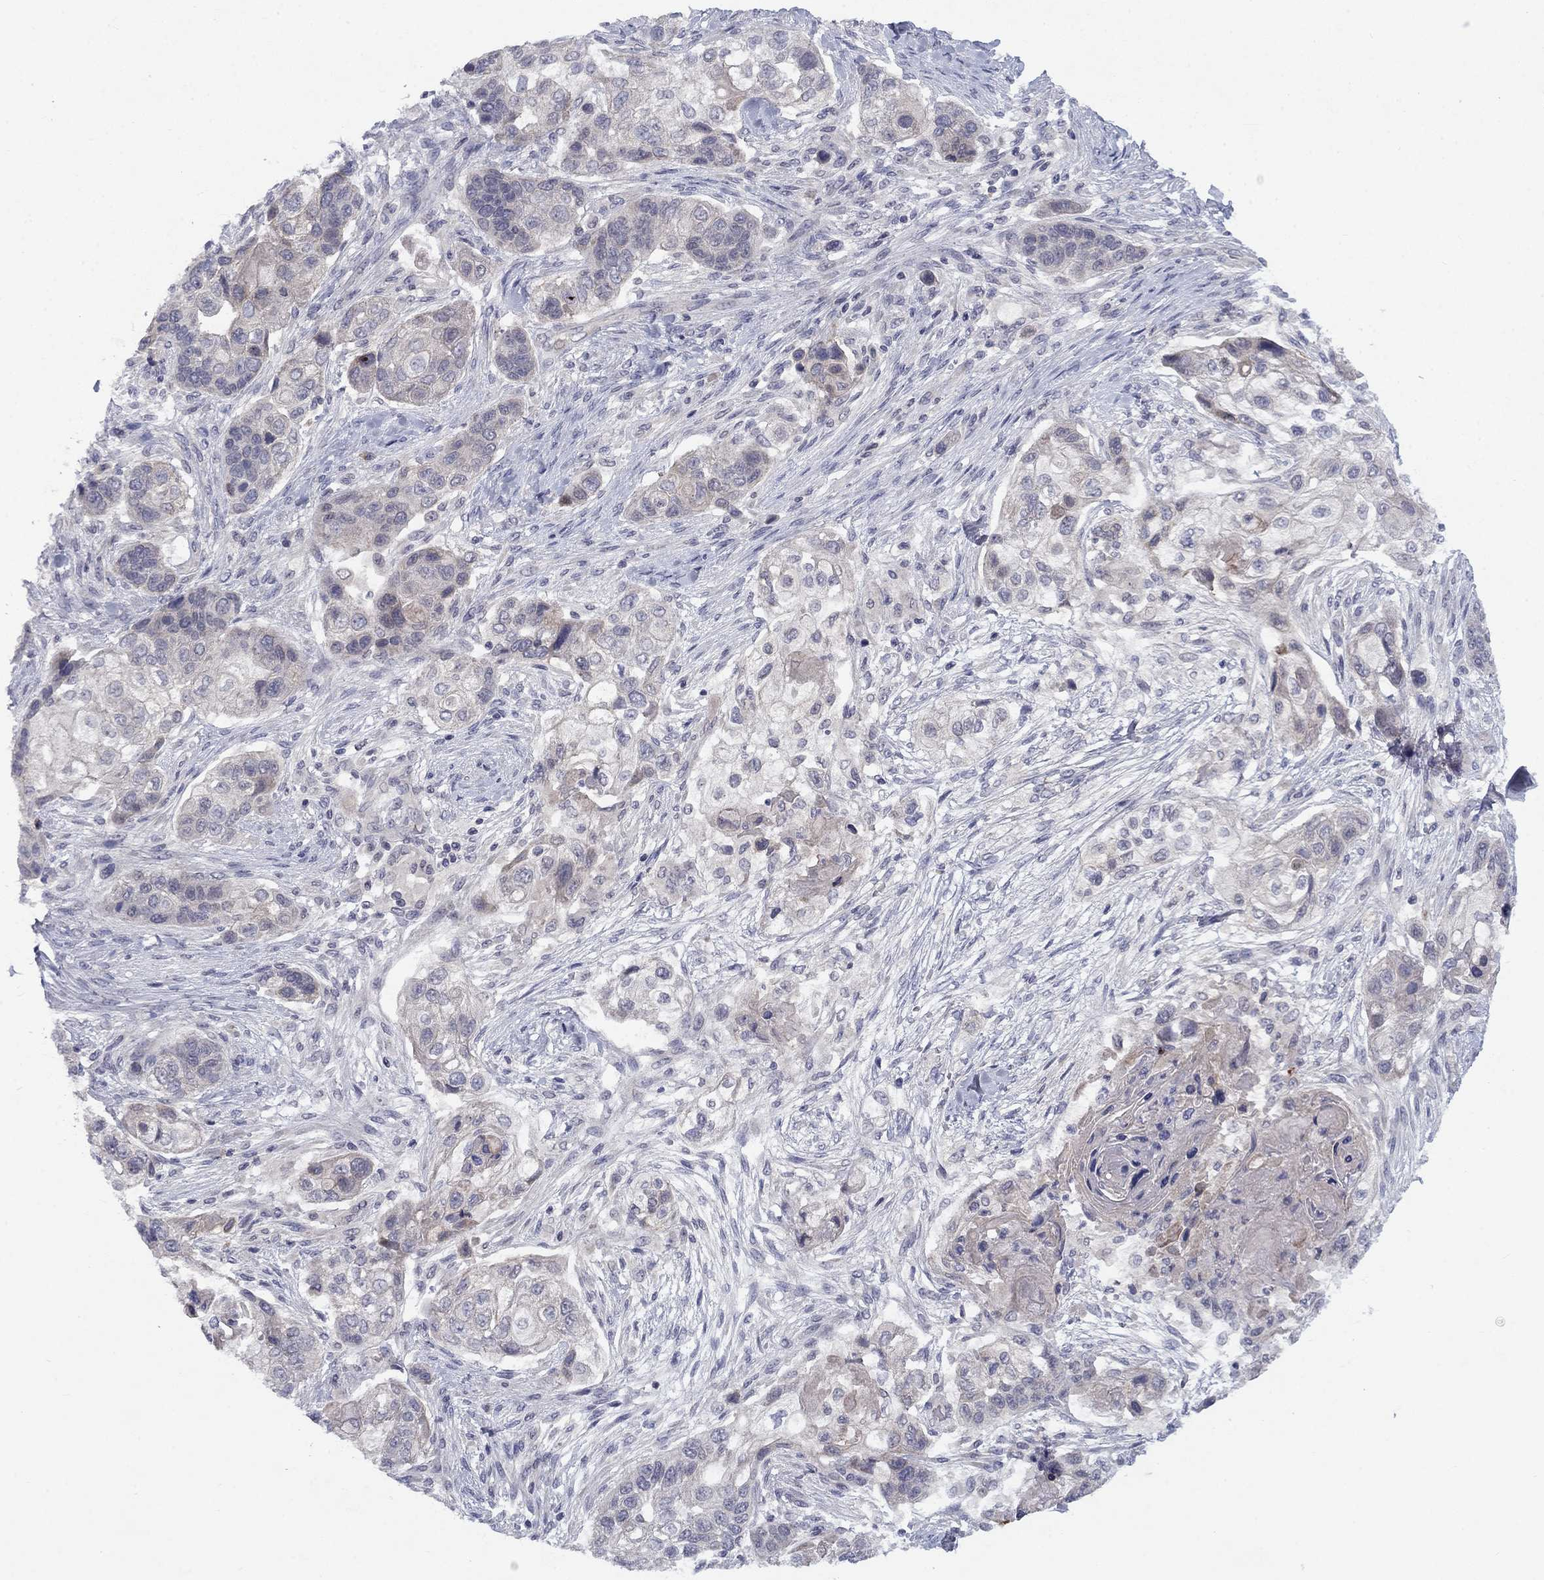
{"staining": {"intensity": "negative", "quantity": "none", "location": "none"}, "tissue": "lung cancer", "cell_type": "Tumor cells", "image_type": "cancer", "snomed": [{"axis": "morphology", "description": "Squamous cell carcinoma, NOS"}, {"axis": "topography", "description": "Lung"}], "caption": "The immunohistochemistry image has no significant positivity in tumor cells of squamous cell carcinoma (lung) tissue.", "gene": "CACNA1A", "patient": {"sex": "male", "age": 69}}